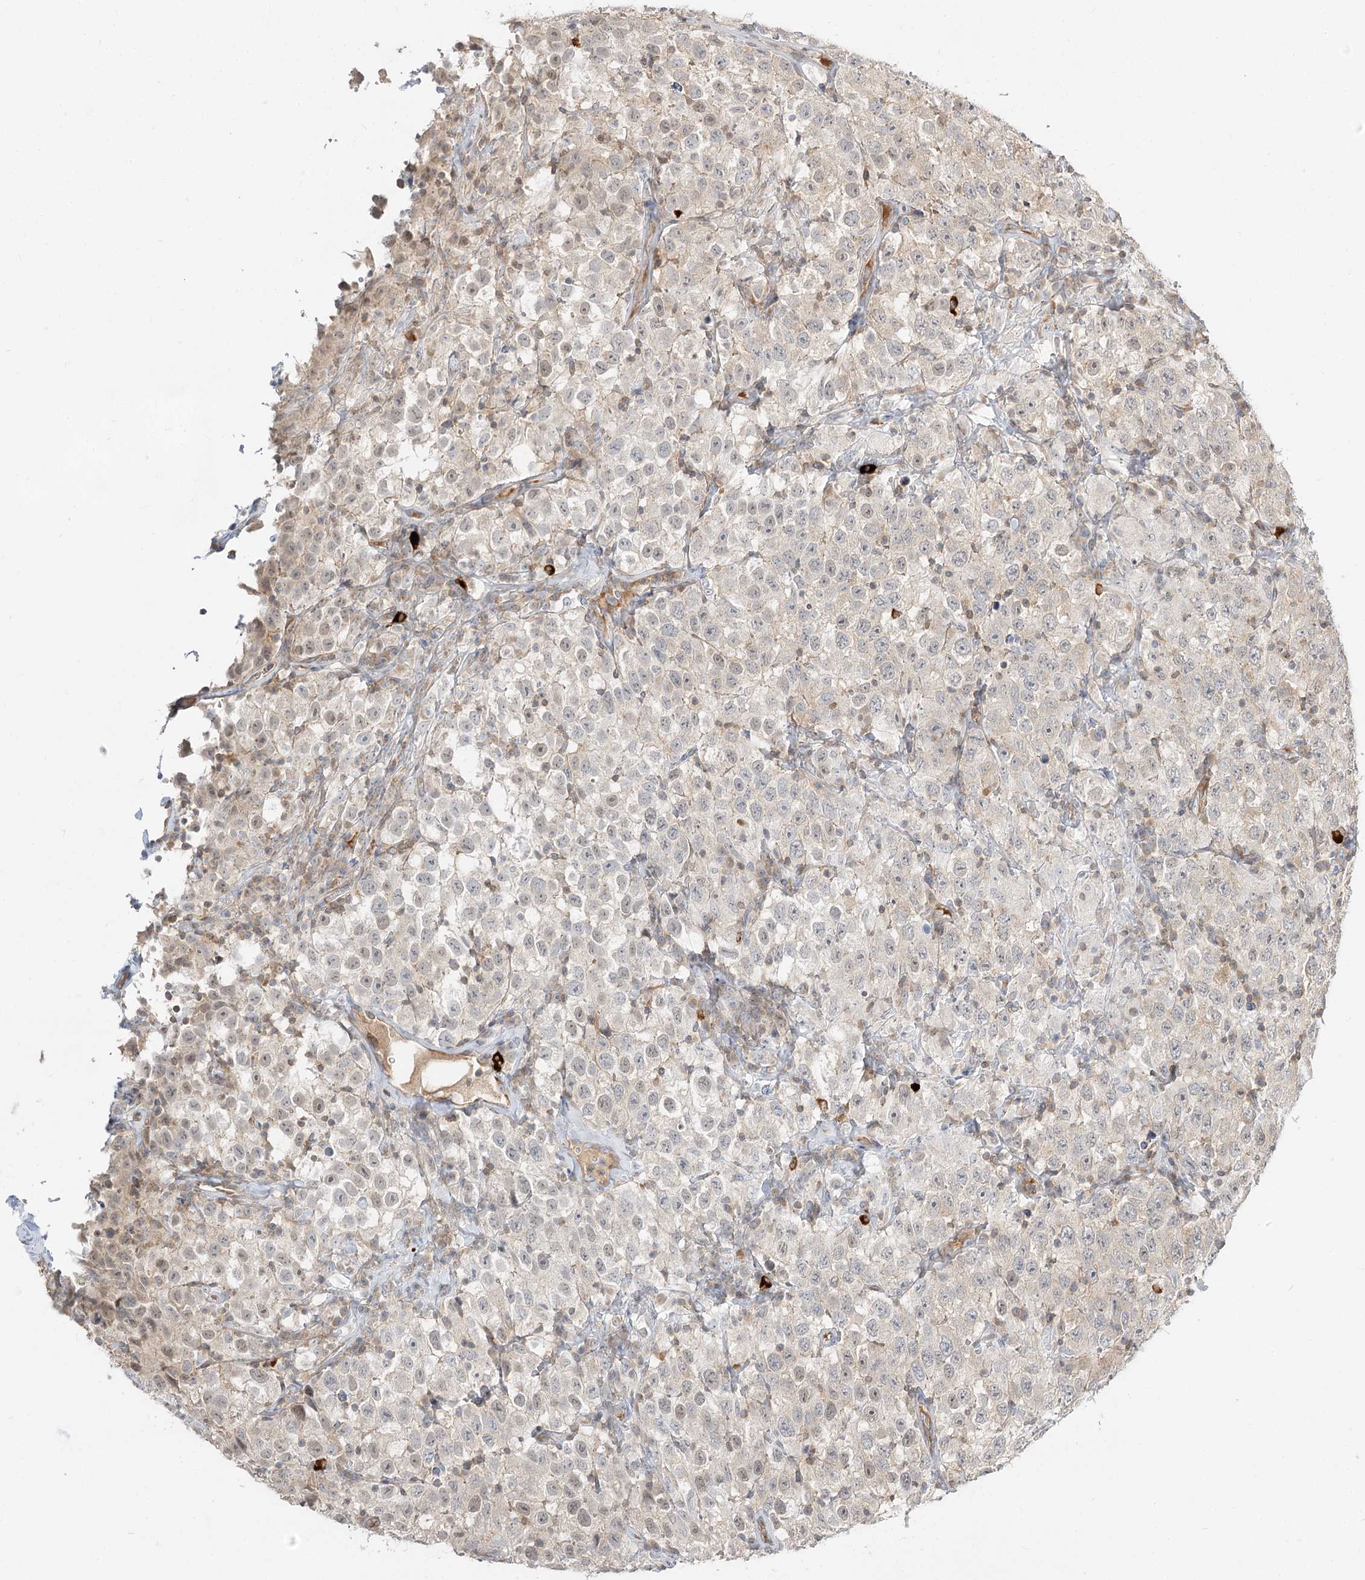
{"staining": {"intensity": "negative", "quantity": "none", "location": "none"}, "tissue": "testis cancer", "cell_type": "Tumor cells", "image_type": "cancer", "snomed": [{"axis": "morphology", "description": "Seminoma, NOS"}, {"axis": "topography", "description": "Testis"}], "caption": "This photomicrograph is of testis cancer (seminoma) stained with immunohistochemistry (IHC) to label a protein in brown with the nuclei are counter-stained blue. There is no positivity in tumor cells.", "gene": "GUCY2C", "patient": {"sex": "male", "age": 41}}